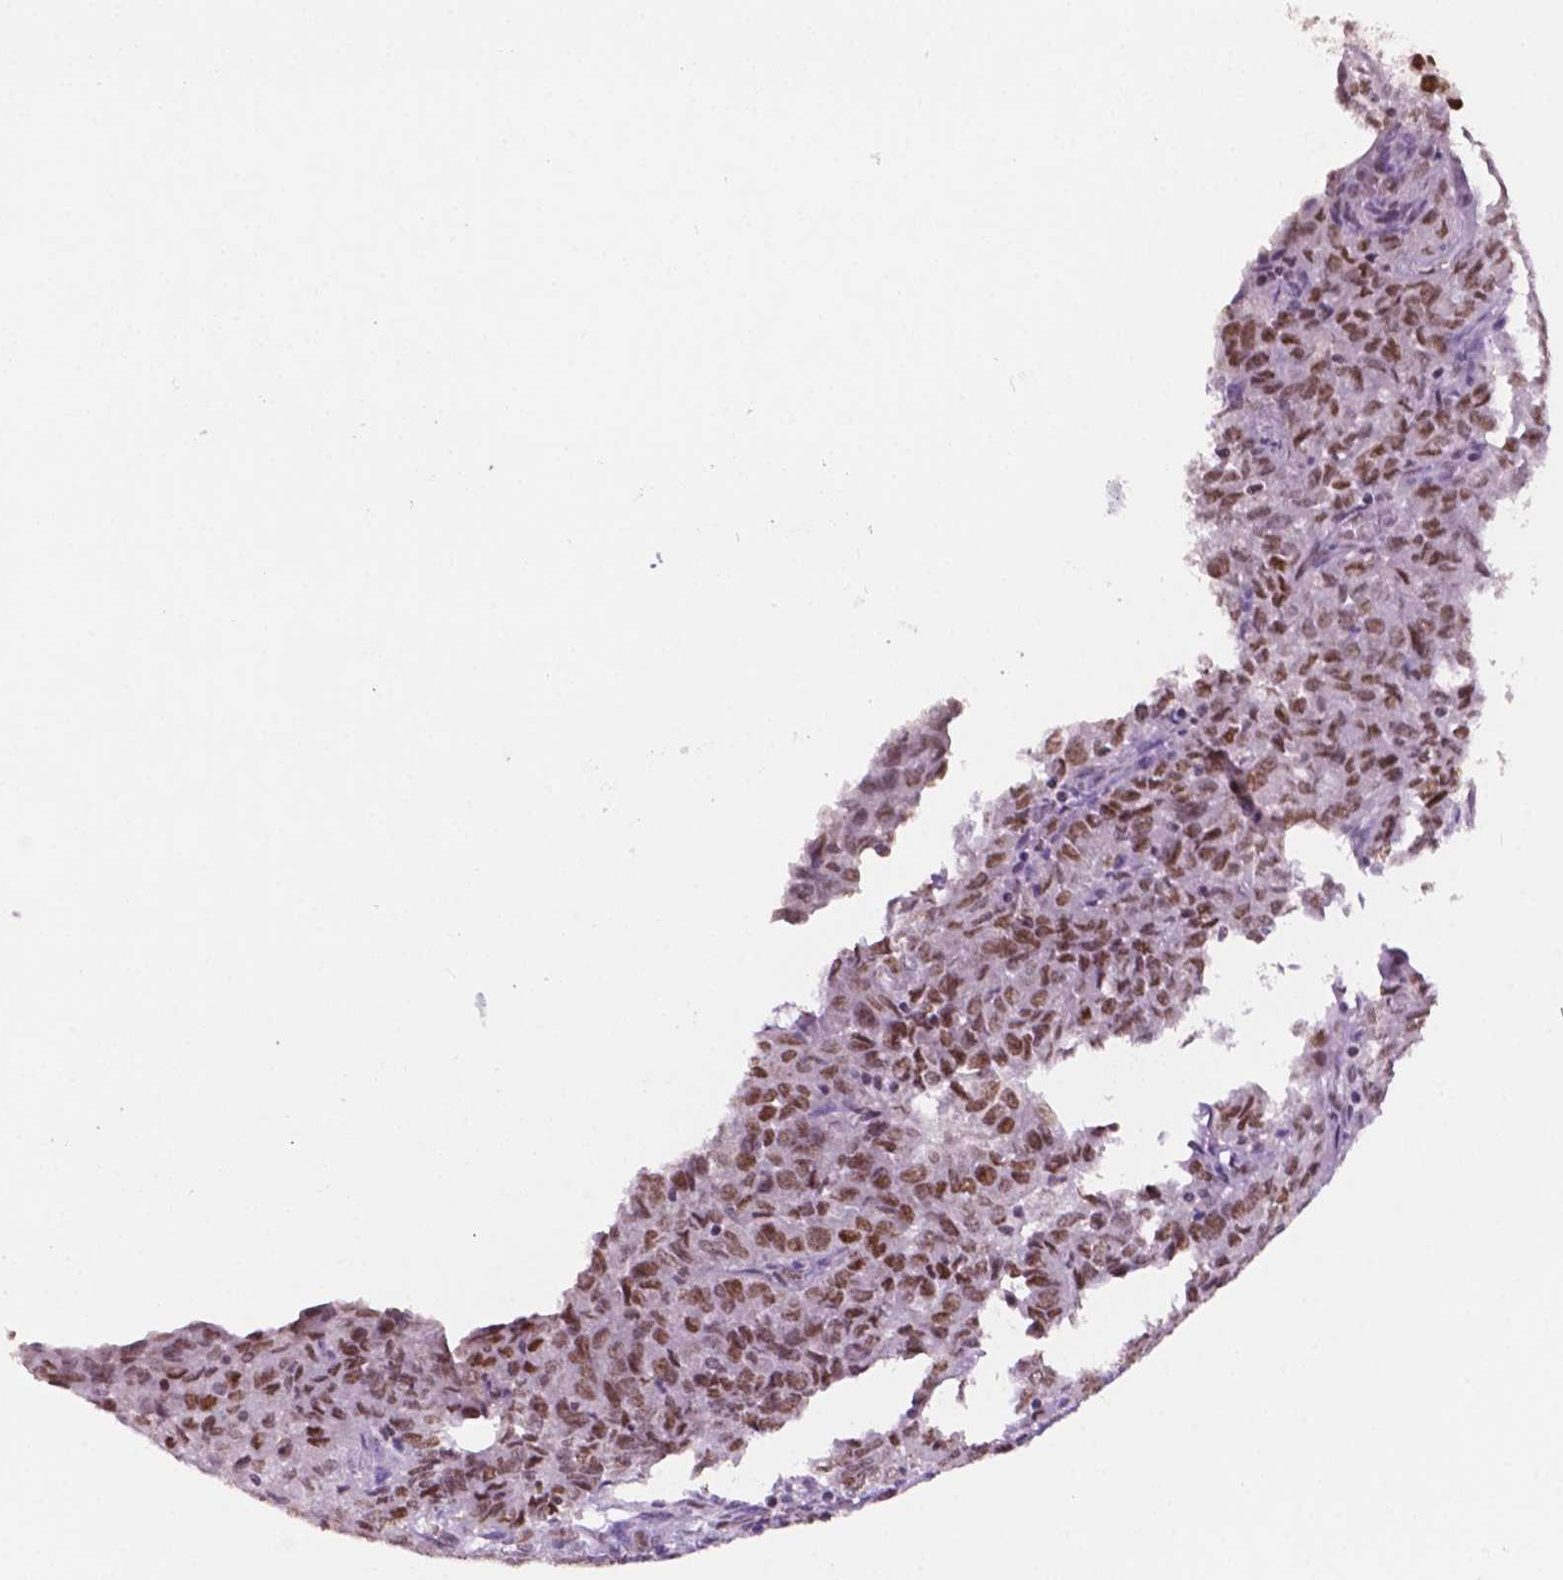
{"staining": {"intensity": "moderate", "quantity": "<25%", "location": "nuclear"}, "tissue": "endometrial cancer", "cell_type": "Tumor cells", "image_type": "cancer", "snomed": [{"axis": "morphology", "description": "Adenocarcinoma, NOS"}, {"axis": "topography", "description": "Endometrium"}], "caption": "Immunohistochemical staining of adenocarcinoma (endometrial) reveals moderate nuclear protein staining in about <25% of tumor cells. The staining is performed using DAB brown chromogen to label protein expression. The nuclei are counter-stained blue using hematoxylin.", "gene": "MLH1", "patient": {"sex": "female", "age": 72}}